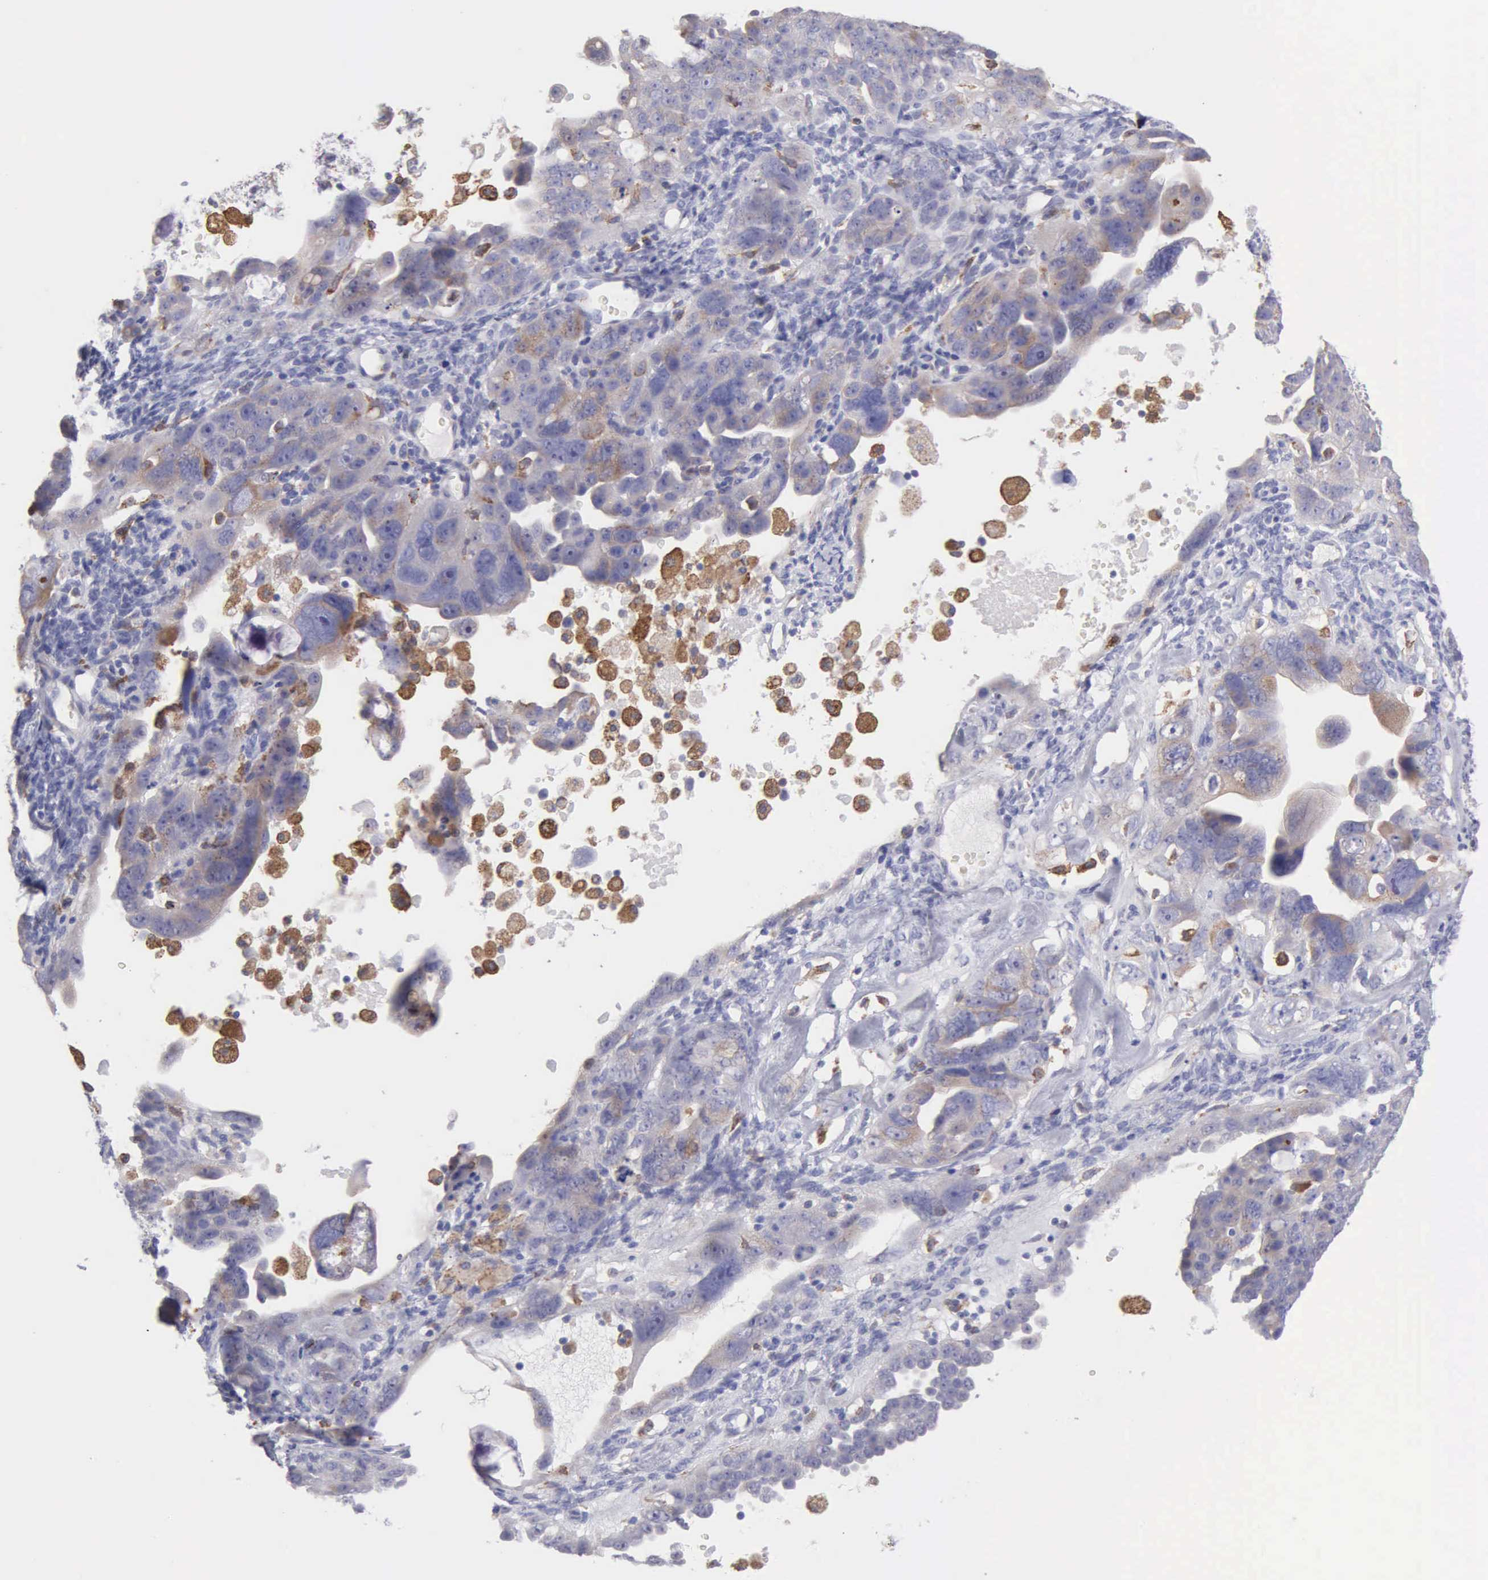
{"staining": {"intensity": "weak", "quantity": "<25%", "location": "cytoplasmic/membranous"}, "tissue": "ovarian cancer", "cell_type": "Tumor cells", "image_type": "cancer", "snomed": [{"axis": "morphology", "description": "Cystadenocarcinoma, serous, NOS"}, {"axis": "topography", "description": "Ovary"}], "caption": "Immunohistochemical staining of human ovarian cancer (serous cystadenocarcinoma) displays no significant staining in tumor cells. (Stains: DAB (3,3'-diaminobenzidine) IHC with hematoxylin counter stain, Microscopy: brightfield microscopy at high magnification).", "gene": "TYRP1", "patient": {"sex": "female", "age": 66}}